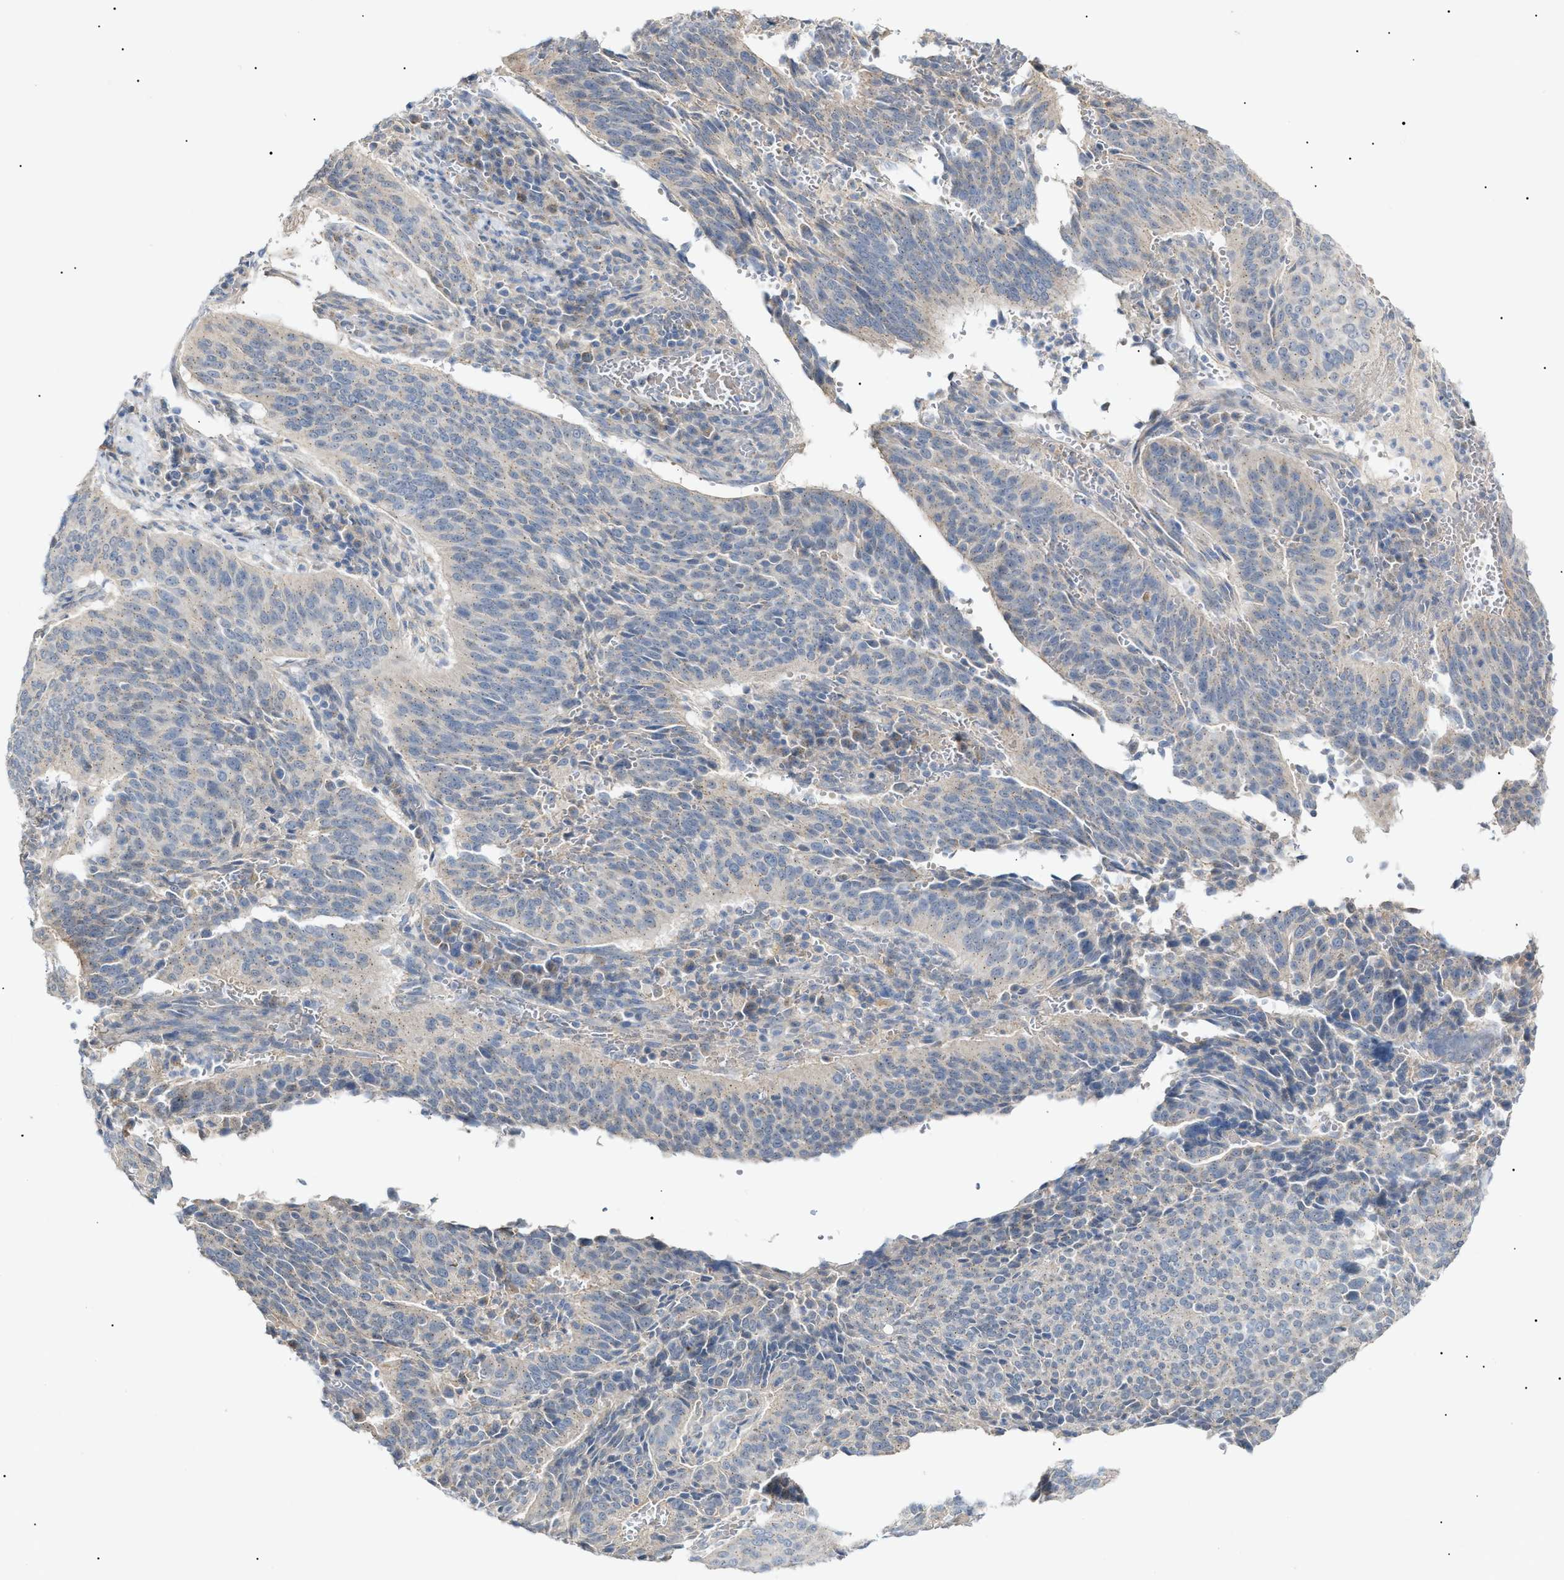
{"staining": {"intensity": "negative", "quantity": "none", "location": "none"}, "tissue": "cervical cancer", "cell_type": "Tumor cells", "image_type": "cancer", "snomed": [{"axis": "morphology", "description": "Normal tissue, NOS"}, {"axis": "morphology", "description": "Squamous cell carcinoma, NOS"}, {"axis": "topography", "description": "Cervix"}], "caption": "An IHC image of squamous cell carcinoma (cervical) is shown. There is no staining in tumor cells of squamous cell carcinoma (cervical).", "gene": "SLC25A31", "patient": {"sex": "female", "age": 39}}